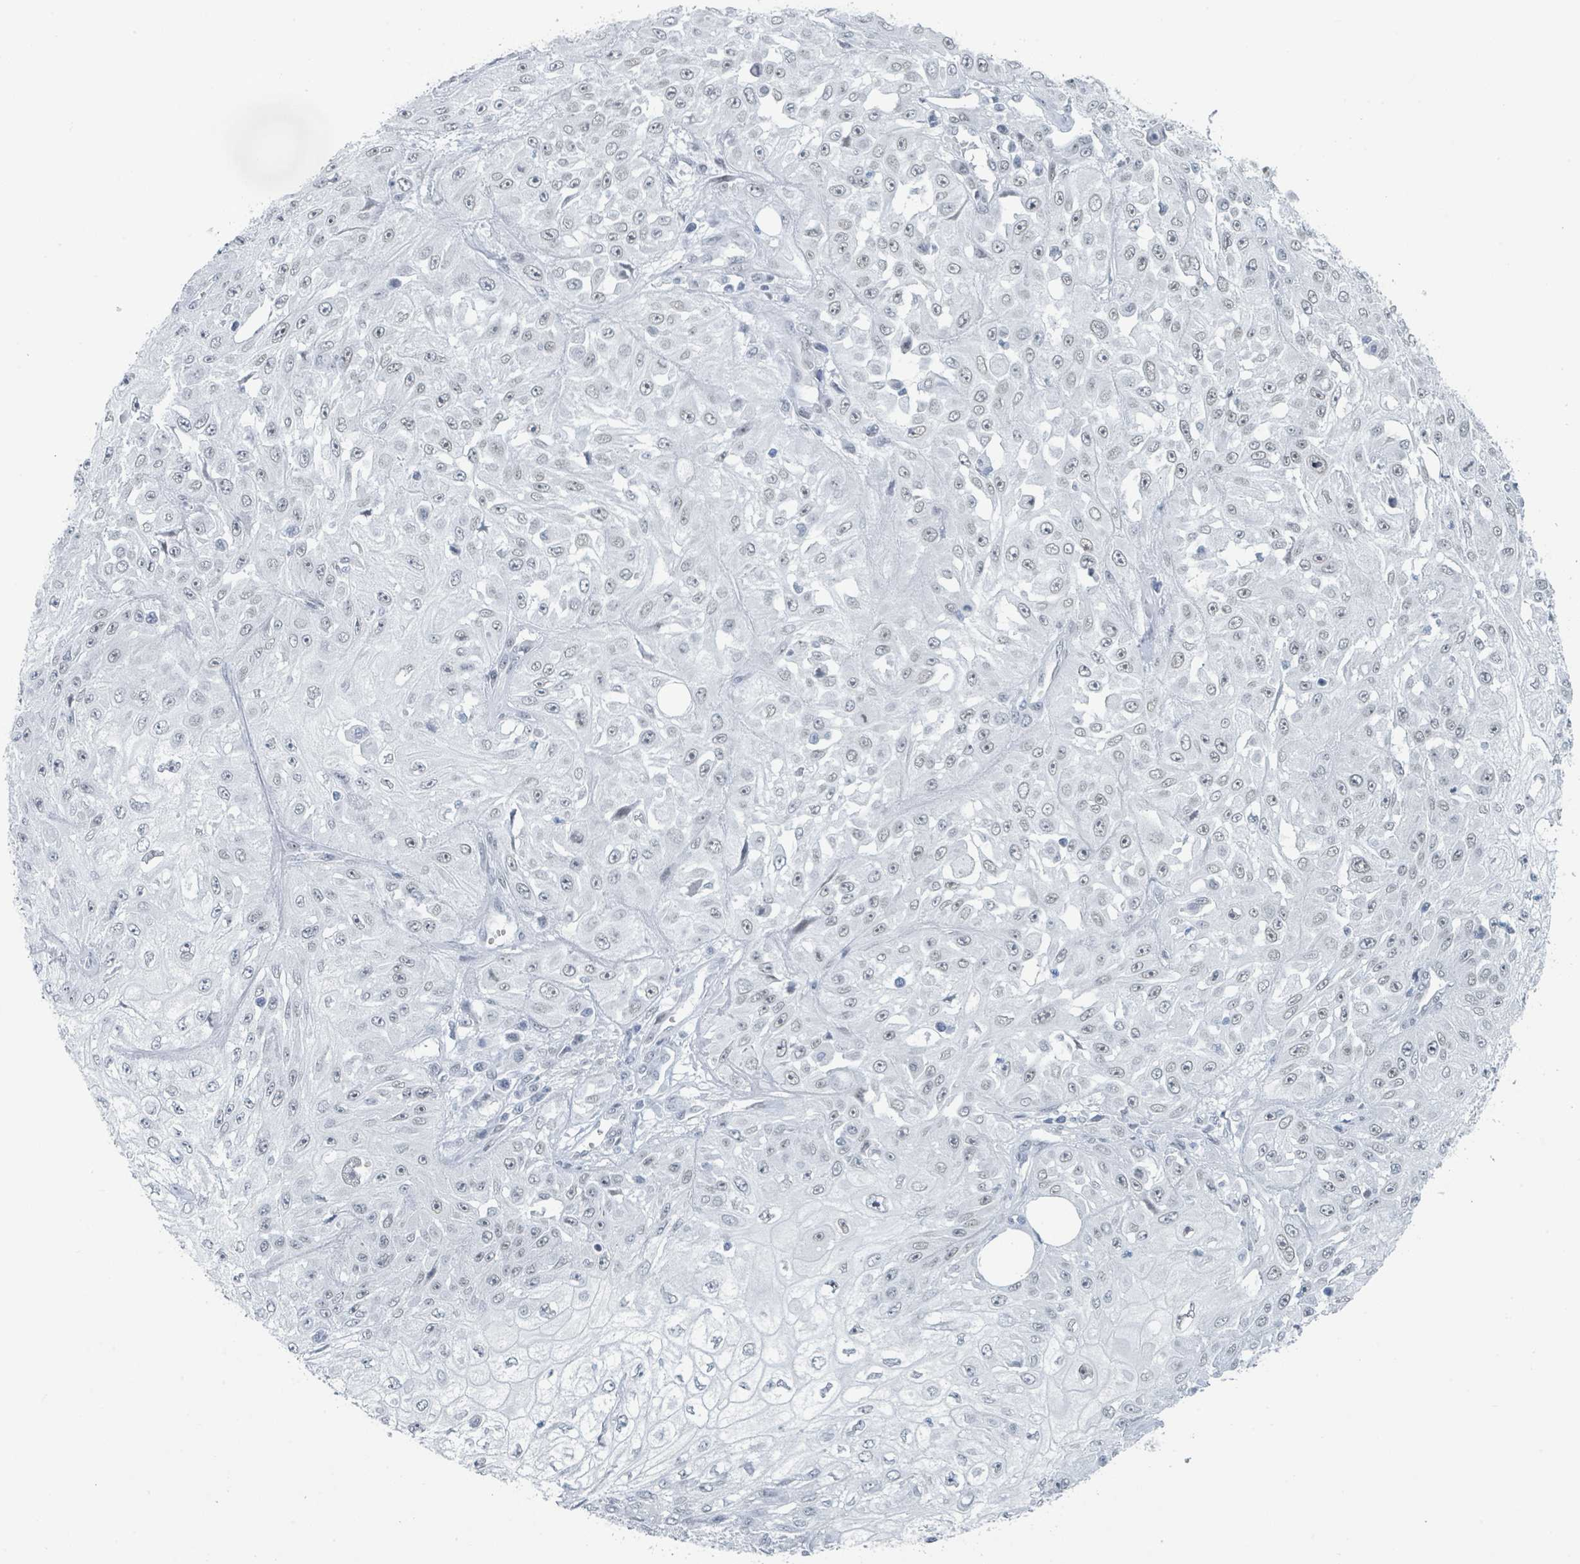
{"staining": {"intensity": "weak", "quantity": "<25%", "location": "nuclear"}, "tissue": "skin cancer", "cell_type": "Tumor cells", "image_type": "cancer", "snomed": [{"axis": "morphology", "description": "Squamous cell carcinoma, NOS"}, {"axis": "morphology", "description": "Squamous cell carcinoma, metastatic, NOS"}, {"axis": "topography", "description": "Skin"}, {"axis": "topography", "description": "Lymph node"}], "caption": "Skin cancer (squamous cell carcinoma) was stained to show a protein in brown. There is no significant expression in tumor cells.", "gene": "EHMT2", "patient": {"sex": "male", "age": 75}}